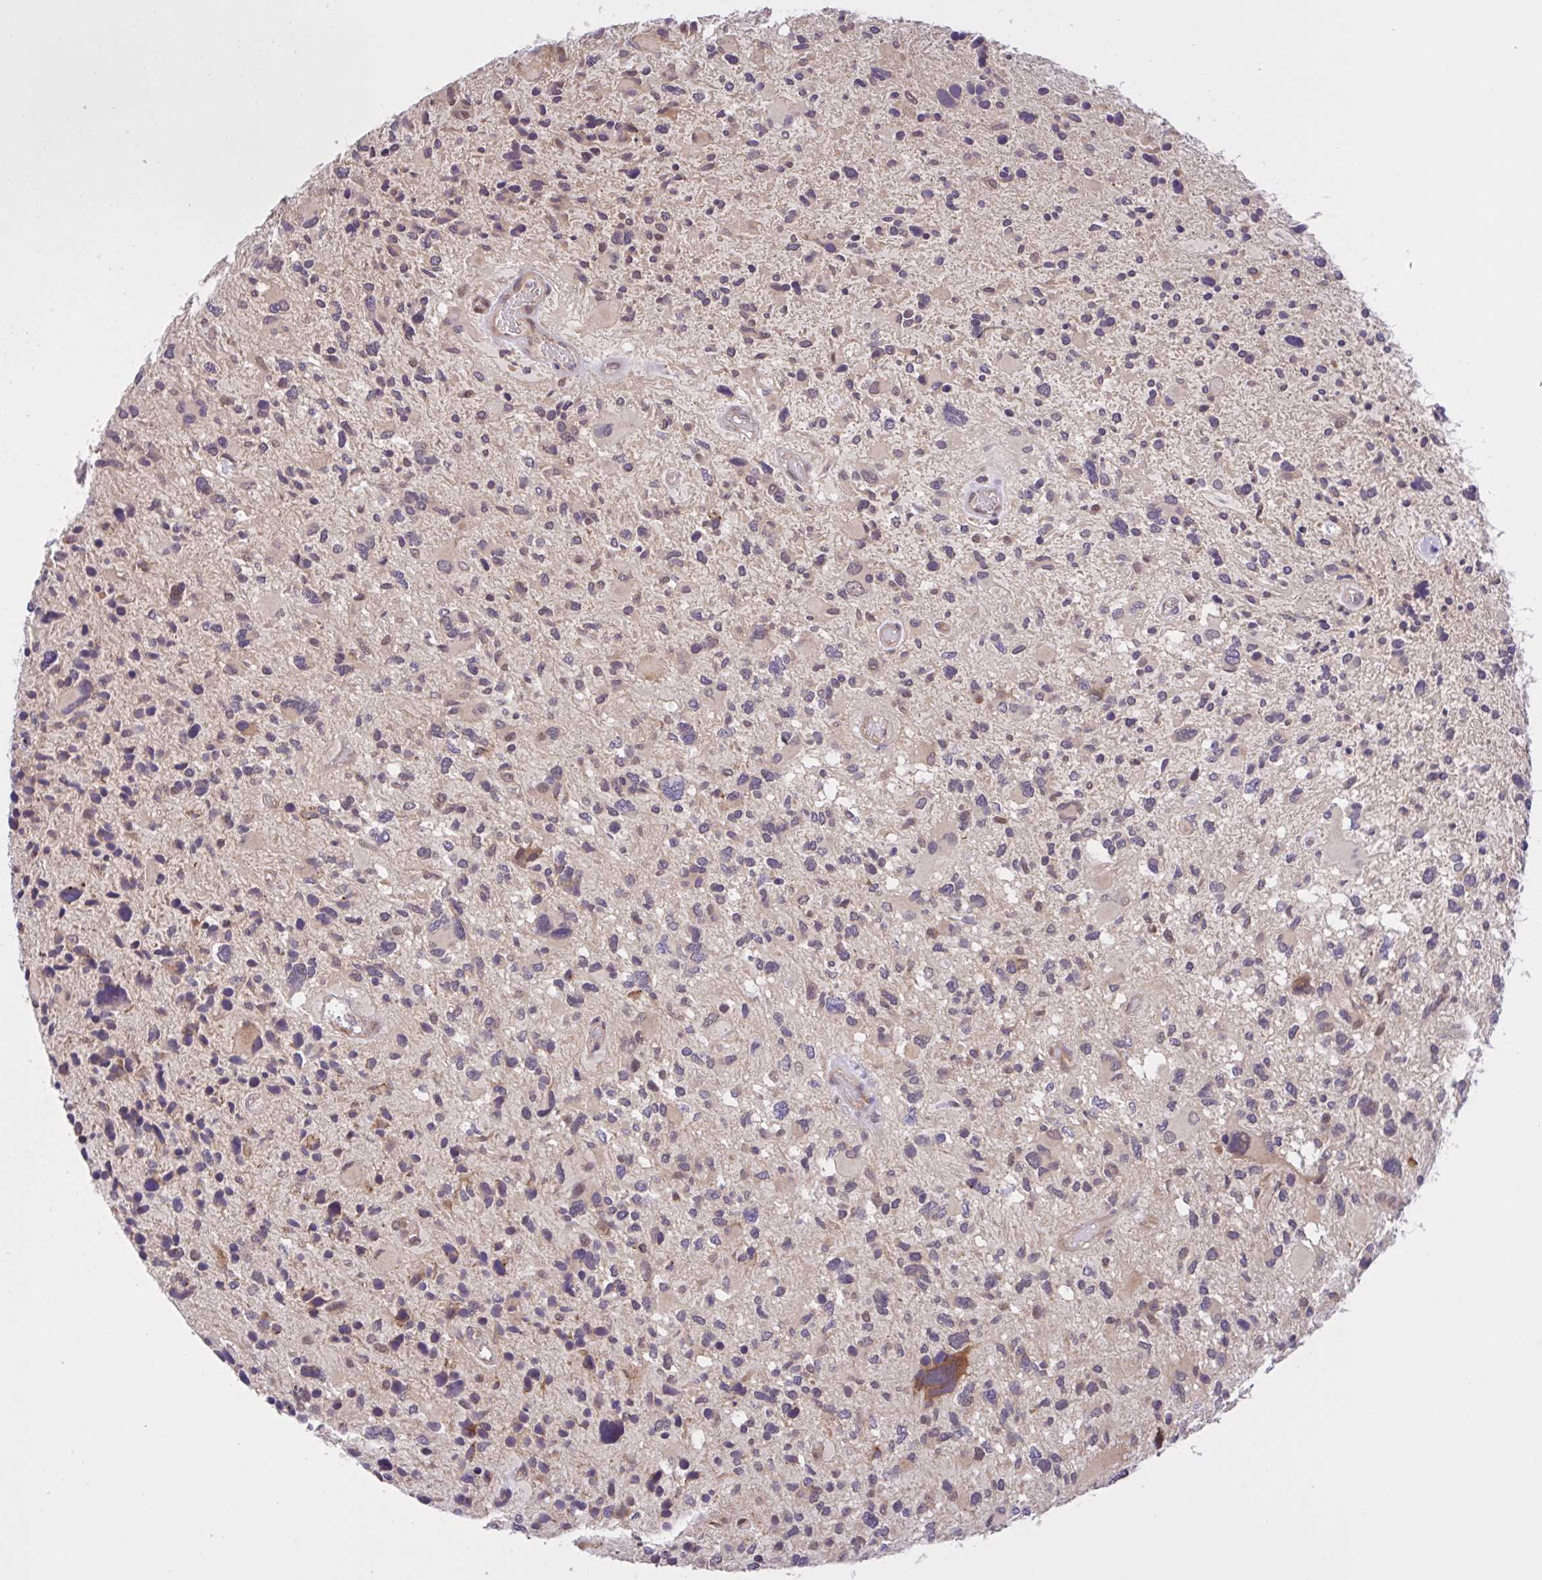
{"staining": {"intensity": "negative", "quantity": "none", "location": "none"}, "tissue": "glioma", "cell_type": "Tumor cells", "image_type": "cancer", "snomed": [{"axis": "morphology", "description": "Glioma, malignant, High grade"}, {"axis": "topography", "description": "Brain"}], "caption": "The immunohistochemistry (IHC) photomicrograph has no significant expression in tumor cells of glioma tissue.", "gene": "INTS10", "patient": {"sex": "female", "age": 11}}